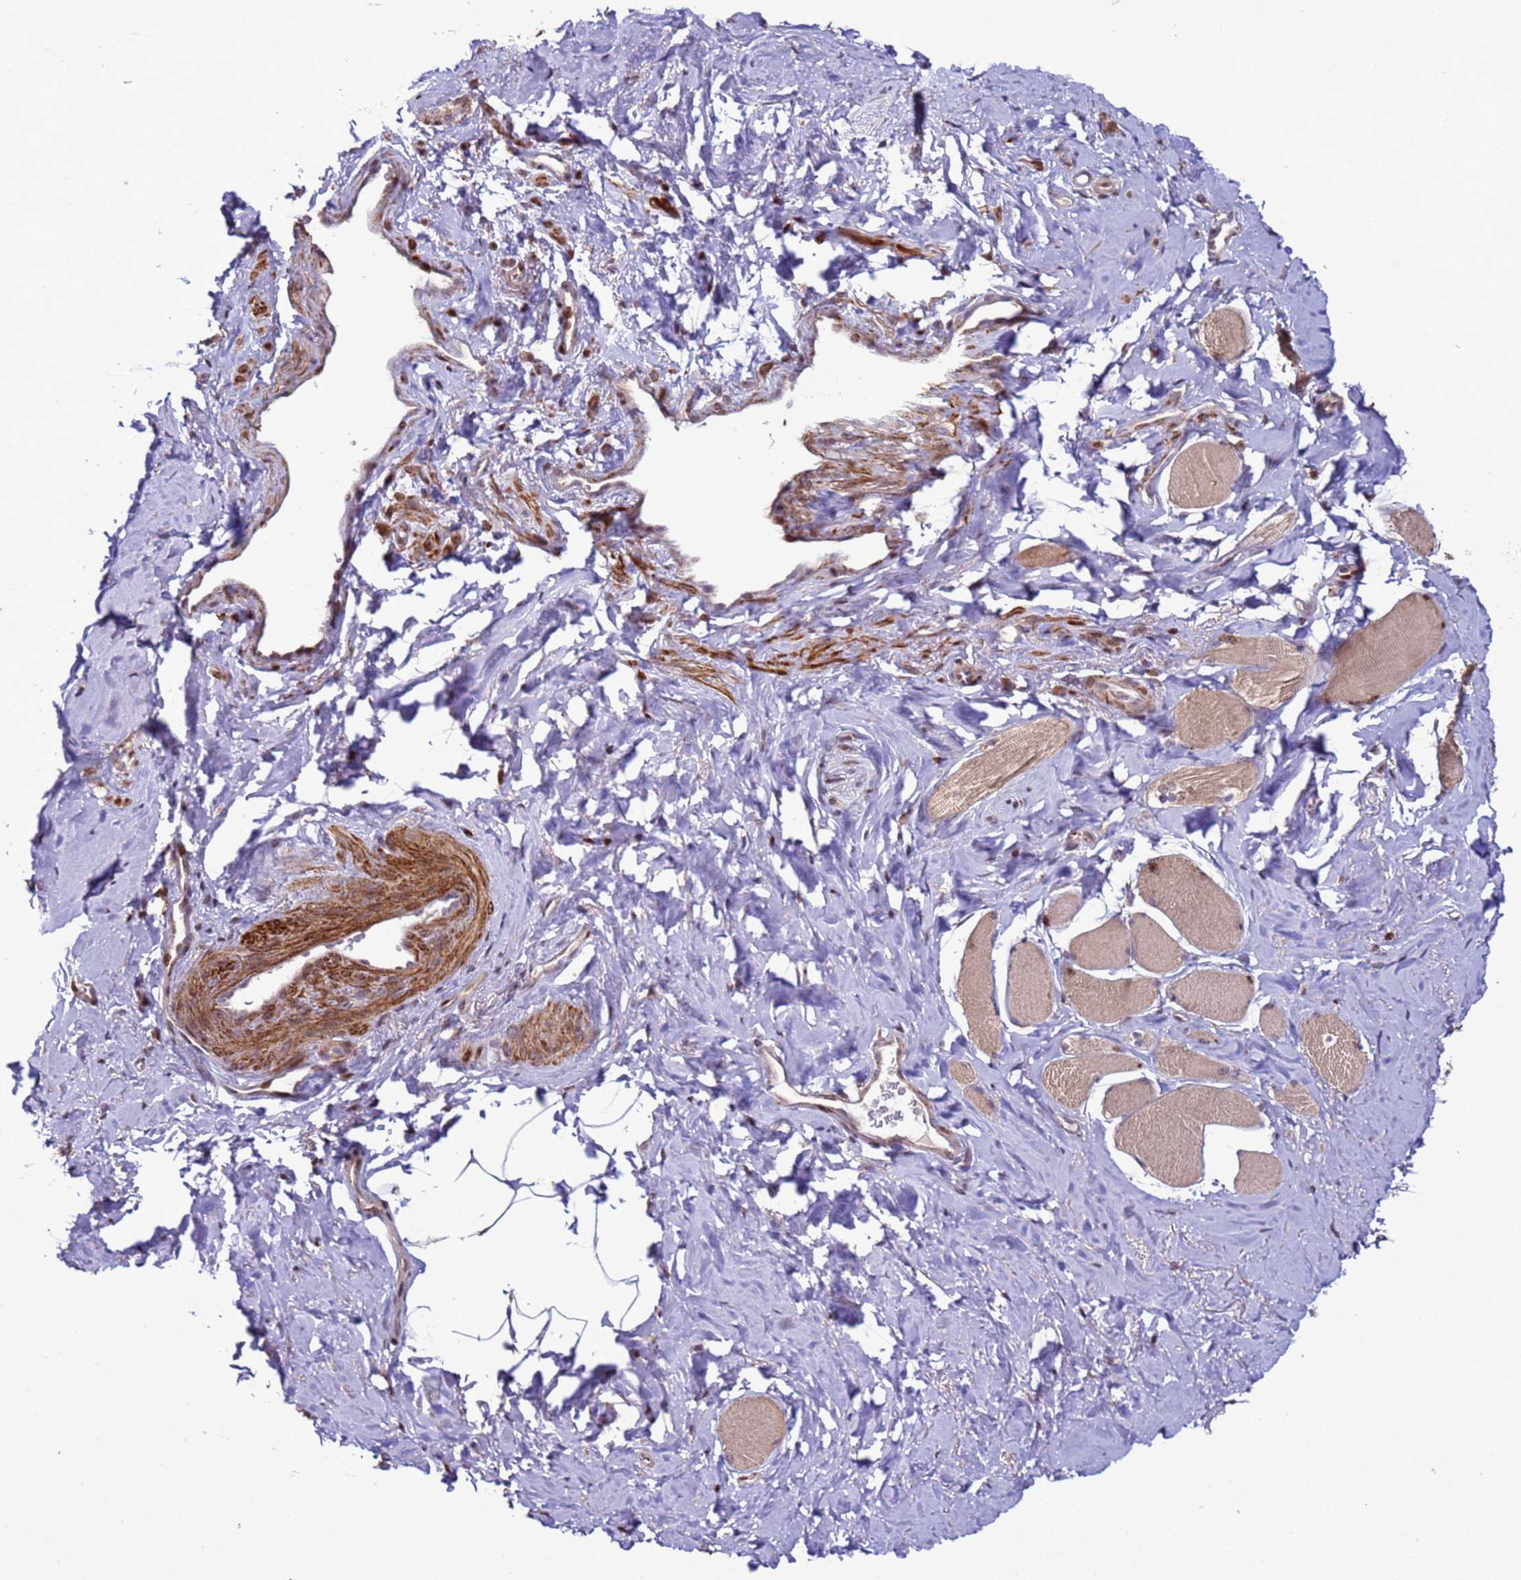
{"staining": {"intensity": "strong", "quantity": "25%-75%", "location": "cytoplasmic/membranous"}, "tissue": "smooth muscle", "cell_type": "Smooth muscle cells", "image_type": "normal", "snomed": [{"axis": "morphology", "description": "Normal tissue, NOS"}, {"axis": "topography", "description": "Smooth muscle"}, {"axis": "topography", "description": "Peripheral nerve tissue"}], "caption": "Protein expression analysis of unremarkable human smooth muscle reveals strong cytoplasmic/membranous positivity in about 25%-75% of smooth muscle cells.", "gene": "HGH1", "patient": {"sex": "male", "age": 69}}